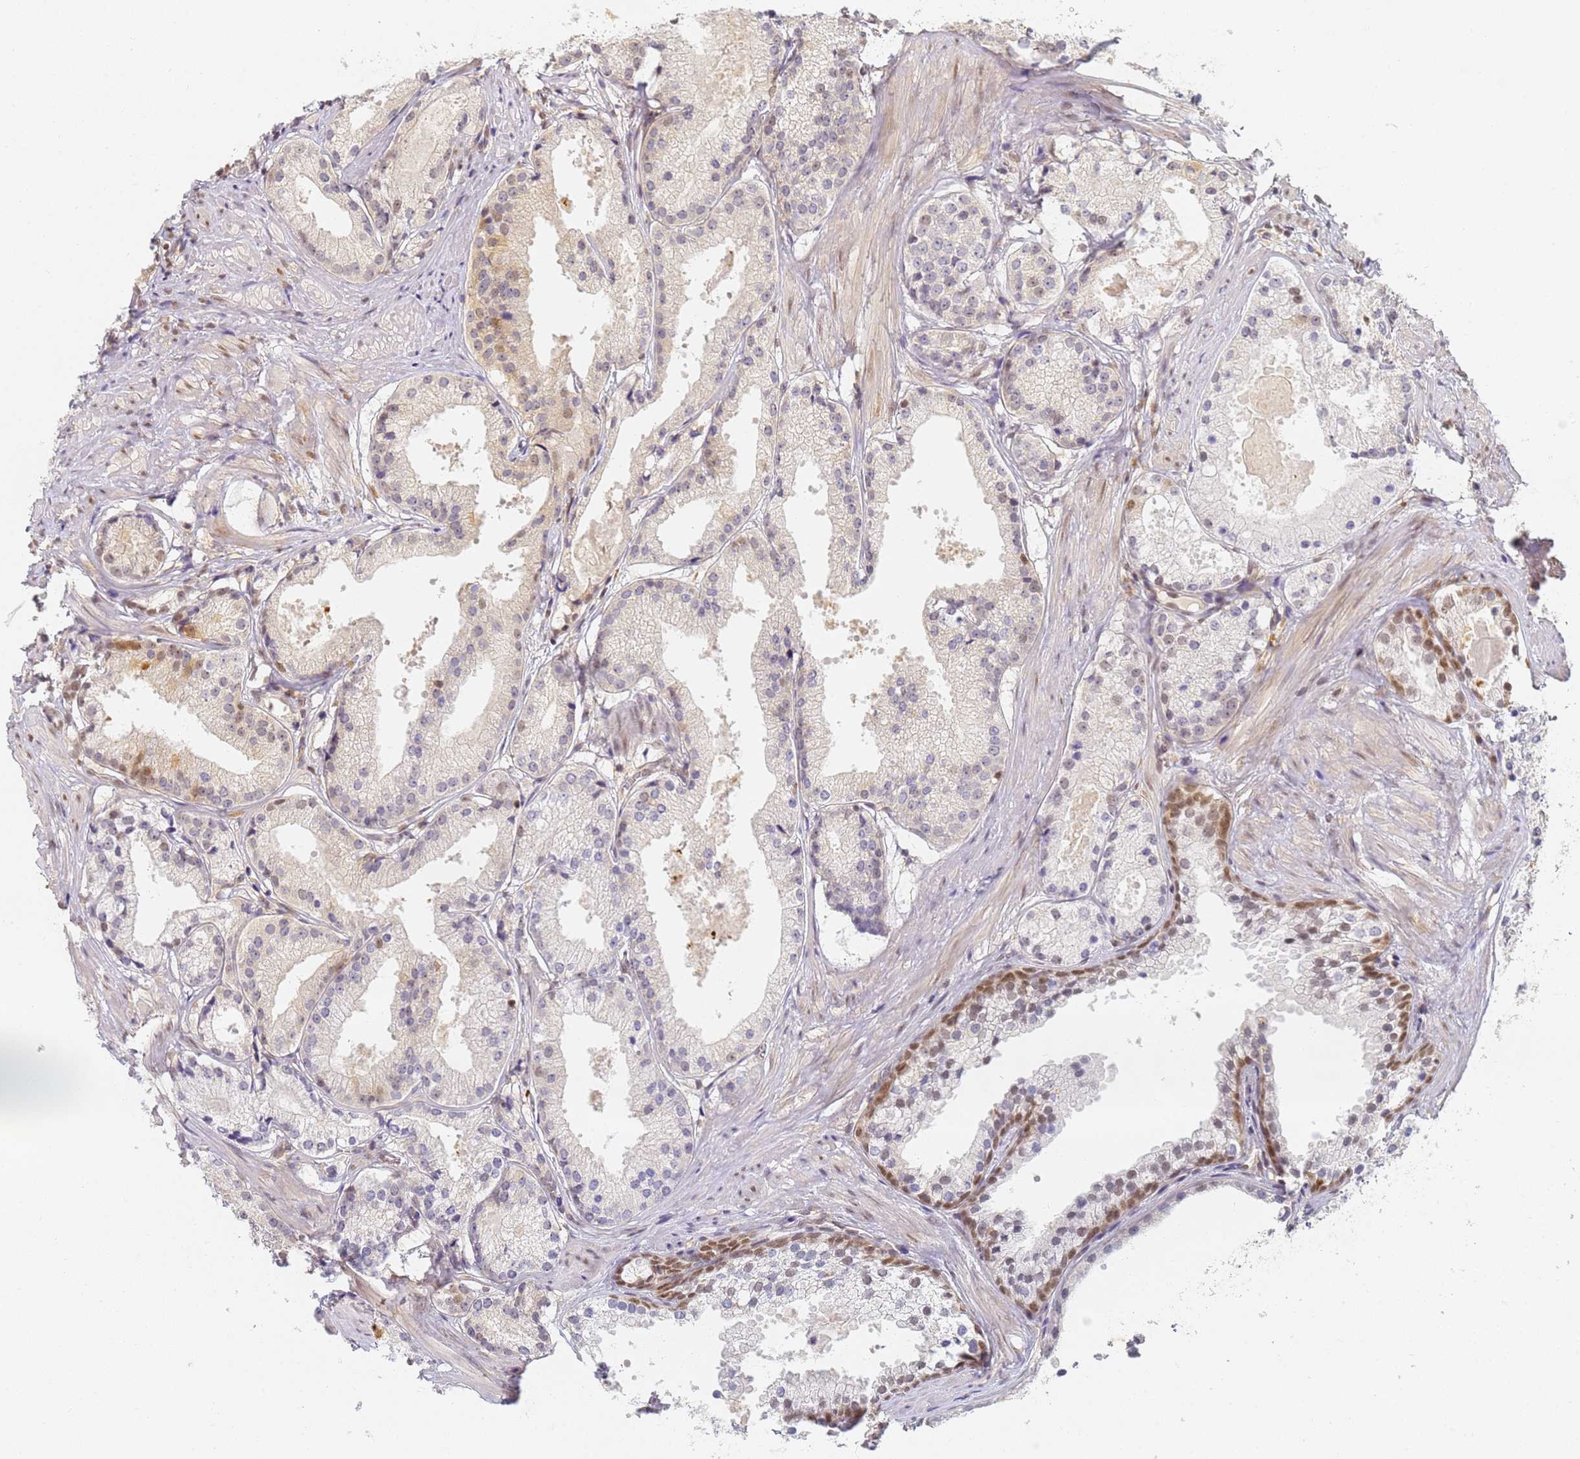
{"staining": {"intensity": "moderate", "quantity": "<25%", "location": "nuclear"}, "tissue": "prostate cancer", "cell_type": "Tumor cells", "image_type": "cancer", "snomed": [{"axis": "morphology", "description": "Adenocarcinoma, Low grade"}, {"axis": "topography", "description": "Prostate"}], "caption": "A brown stain shows moderate nuclear staining of a protein in human prostate cancer tumor cells.", "gene": "HMCES", "patient": {"sex": "male", "age": 57}}